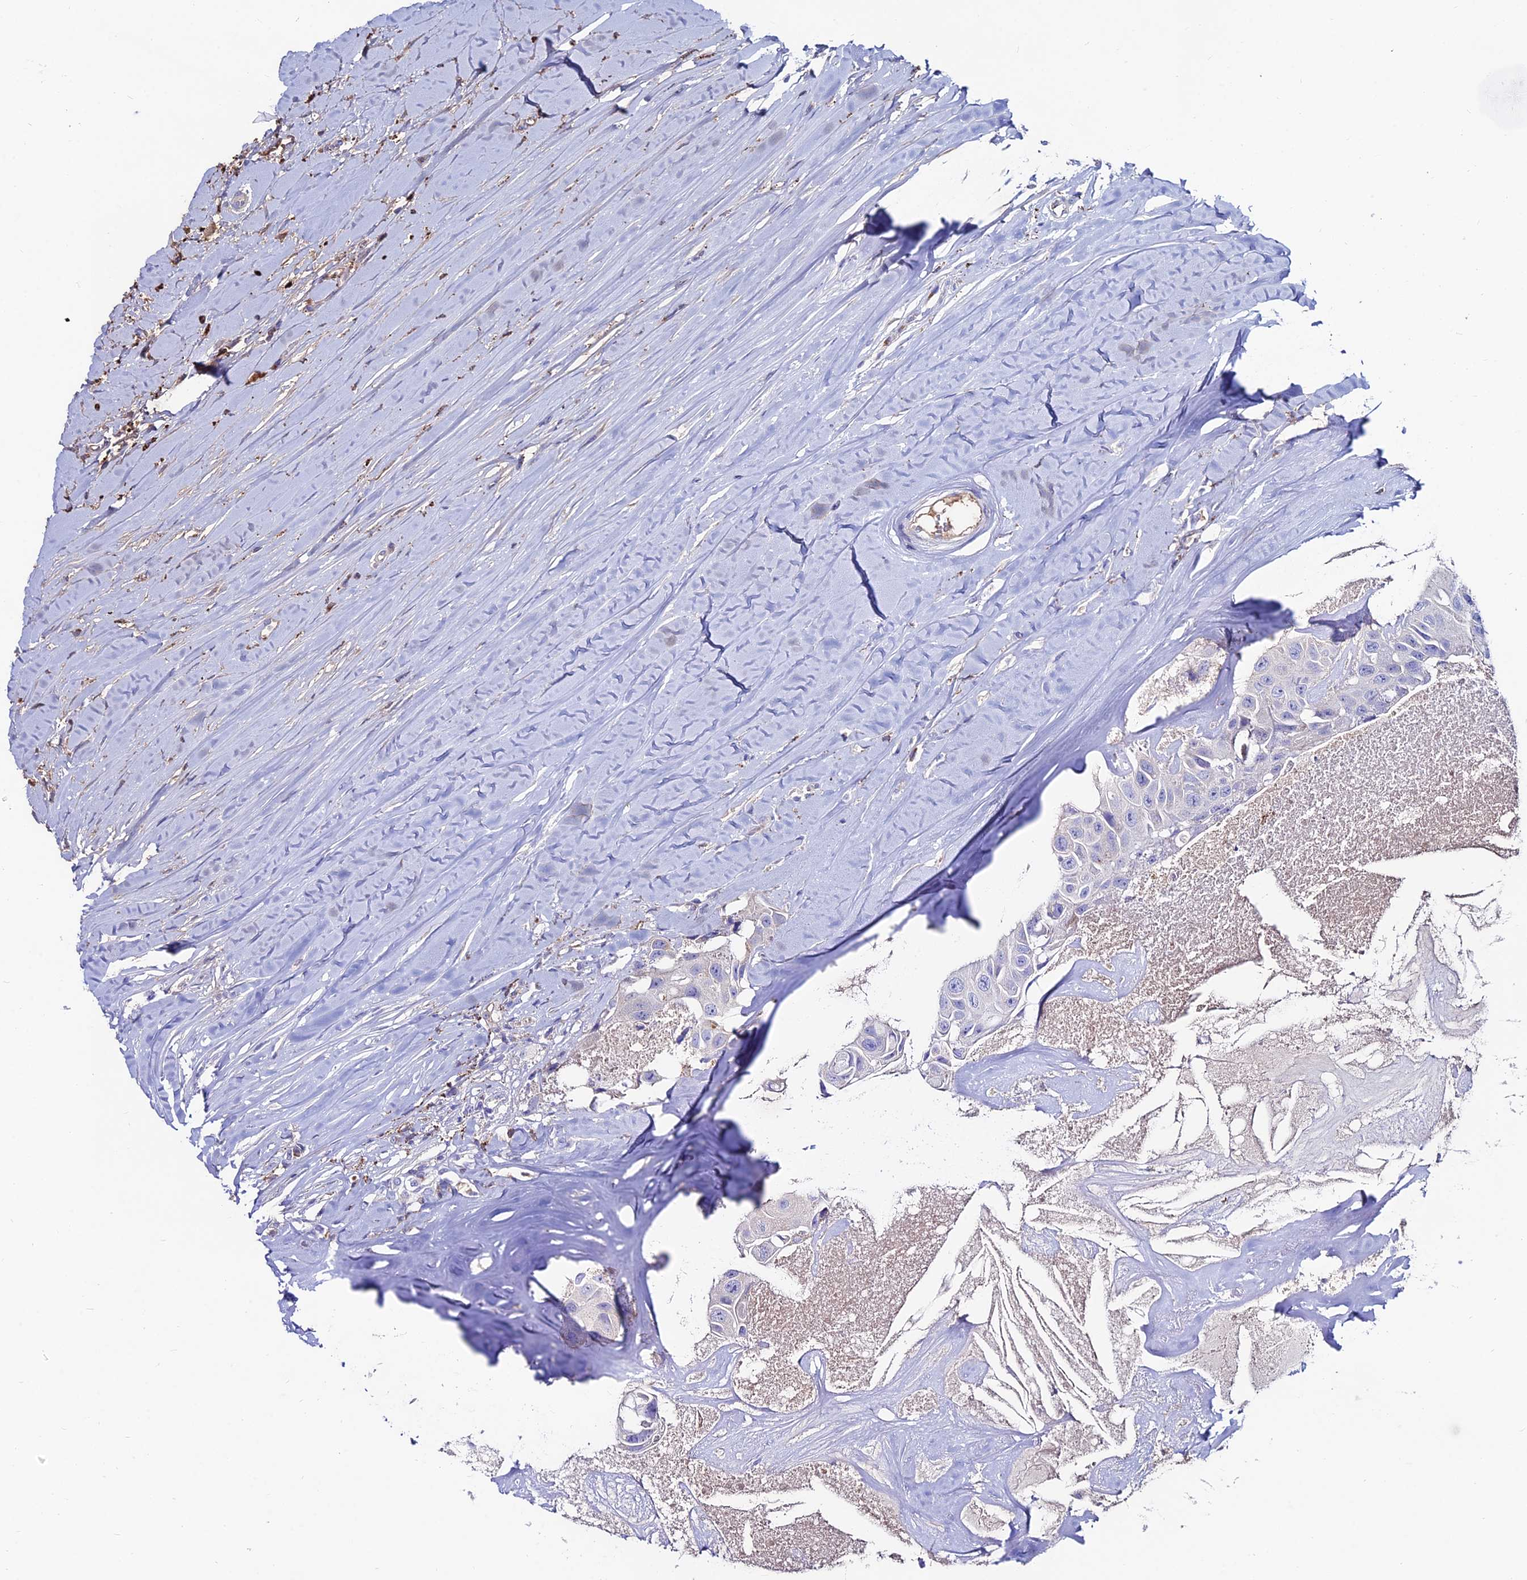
{"staining": {"intensity": "negative", "quantity": "none", "location": "none"}, "tissue": "head and neck cancer", "cell_type": "Tumor cells", "image_type": "cancer", "snomed": [{"axis": "morphology", "description": "Adenocarcinoma, NOS"}, {"axis": "morphology", "description": "Adenocarcinoma, metastatic, NOS"}, {"axis": "topography", "description": "Head-Neck"}], "caption": "Metastatic adenocarcinoma (head and neck) was stained to show a protein in brown. There is no significant expression in tumor cells.", "gene": "SLC25A16", "patient": {"sex": "male", "age": 75}}